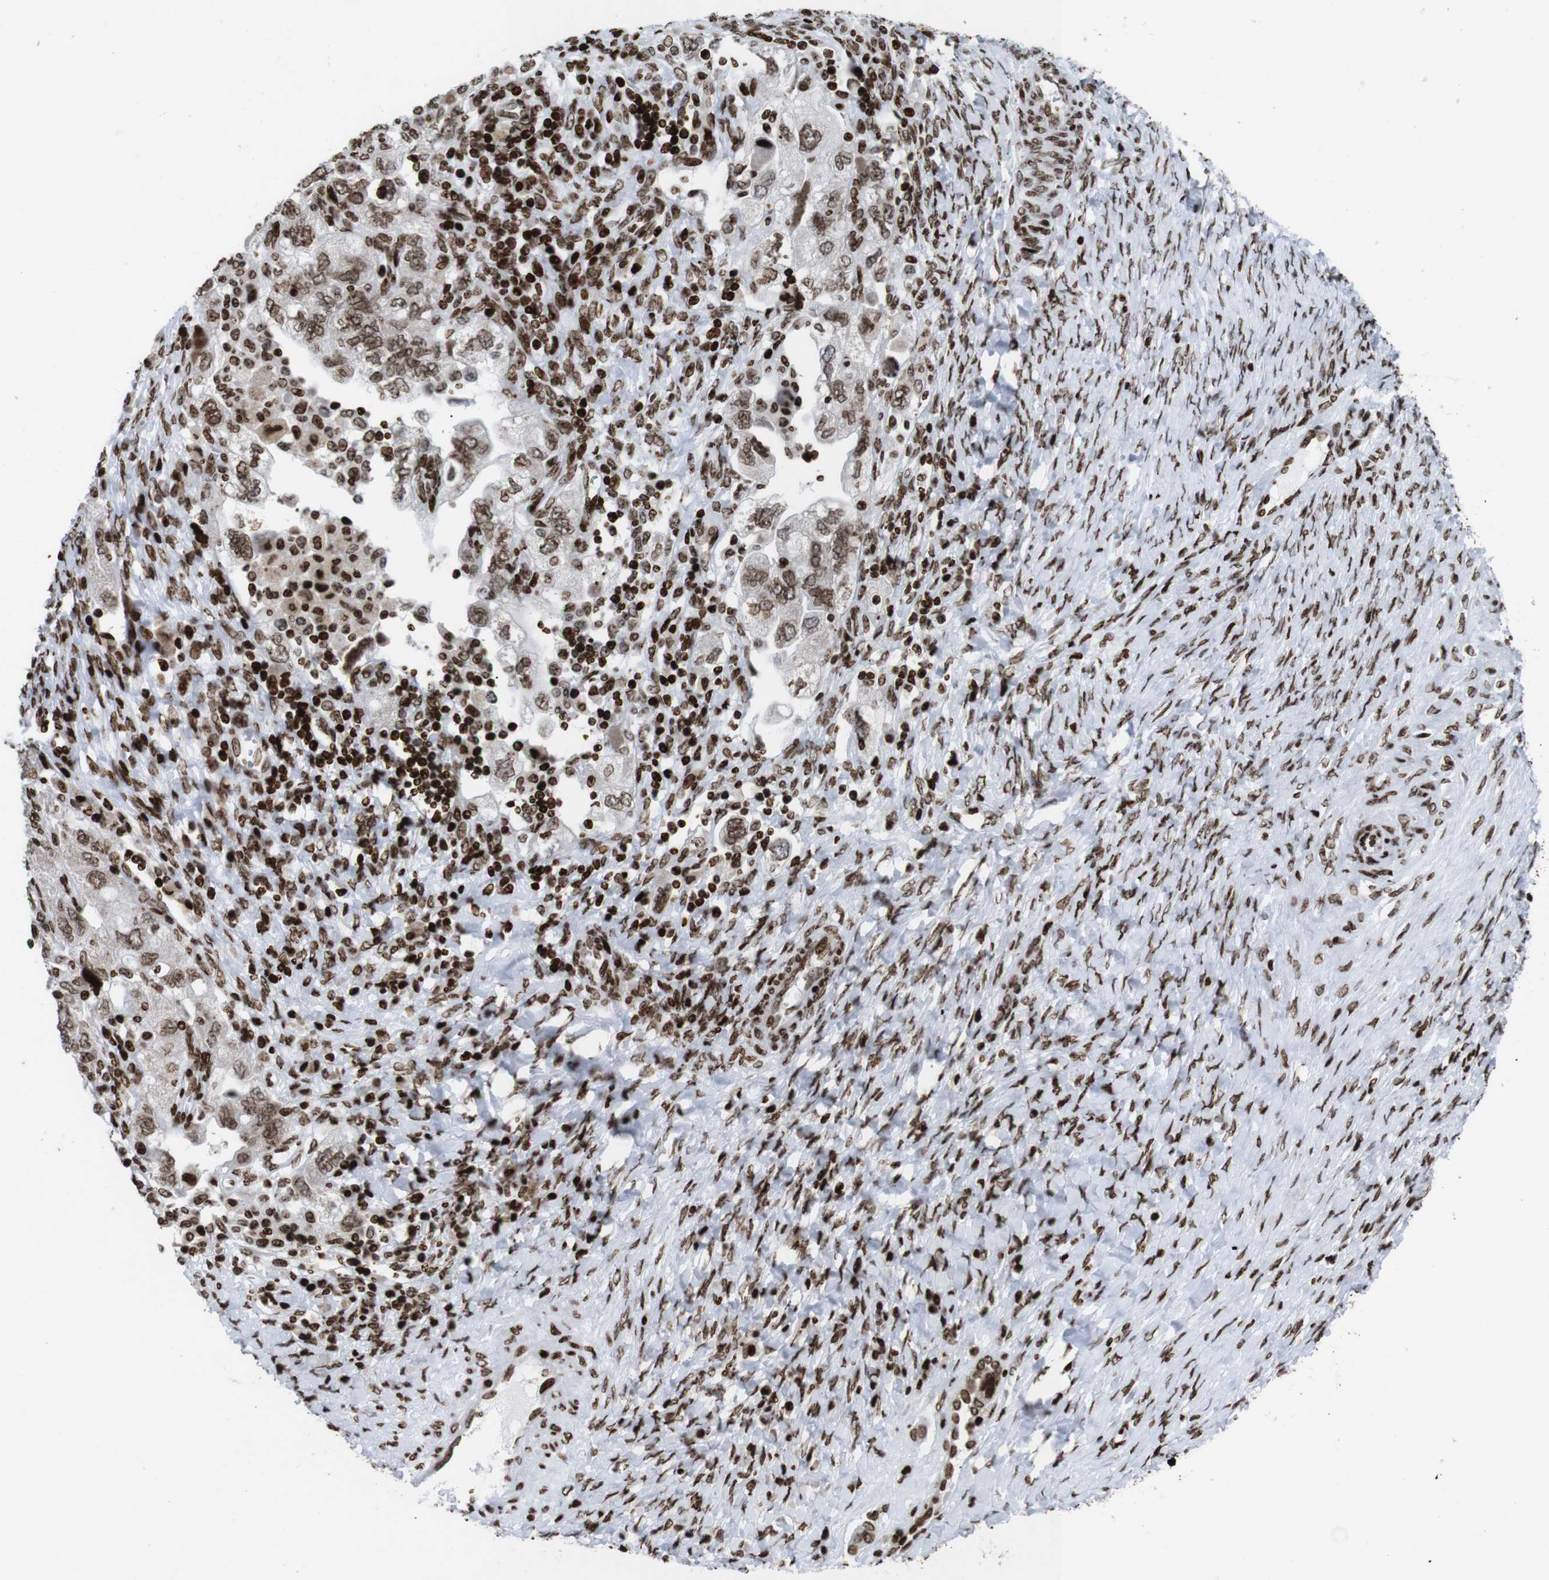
{"staining": {"intensity": "moderate", "quantity": ">75%", "location": "nuclear"}, "tissue": "ovarian cancer", "cell_type": "Tumor cells", "image_type": "cancer", "snomed": [{"axis": "morphology", "description": "Carcinoma, NOS"}, {"axis": "morphology", "description": "Cystadenocarcinoma, serous, NOS"}, {"axis": "topography", "description": "Ovary"}], "caption": "Protein expression analysis of carcinoma (ovarian) exhibits moderate nuclear expression in about >75% of tumor cells.", "gene": "H1-4", "patient": {"sex": "female", "age": 69}}